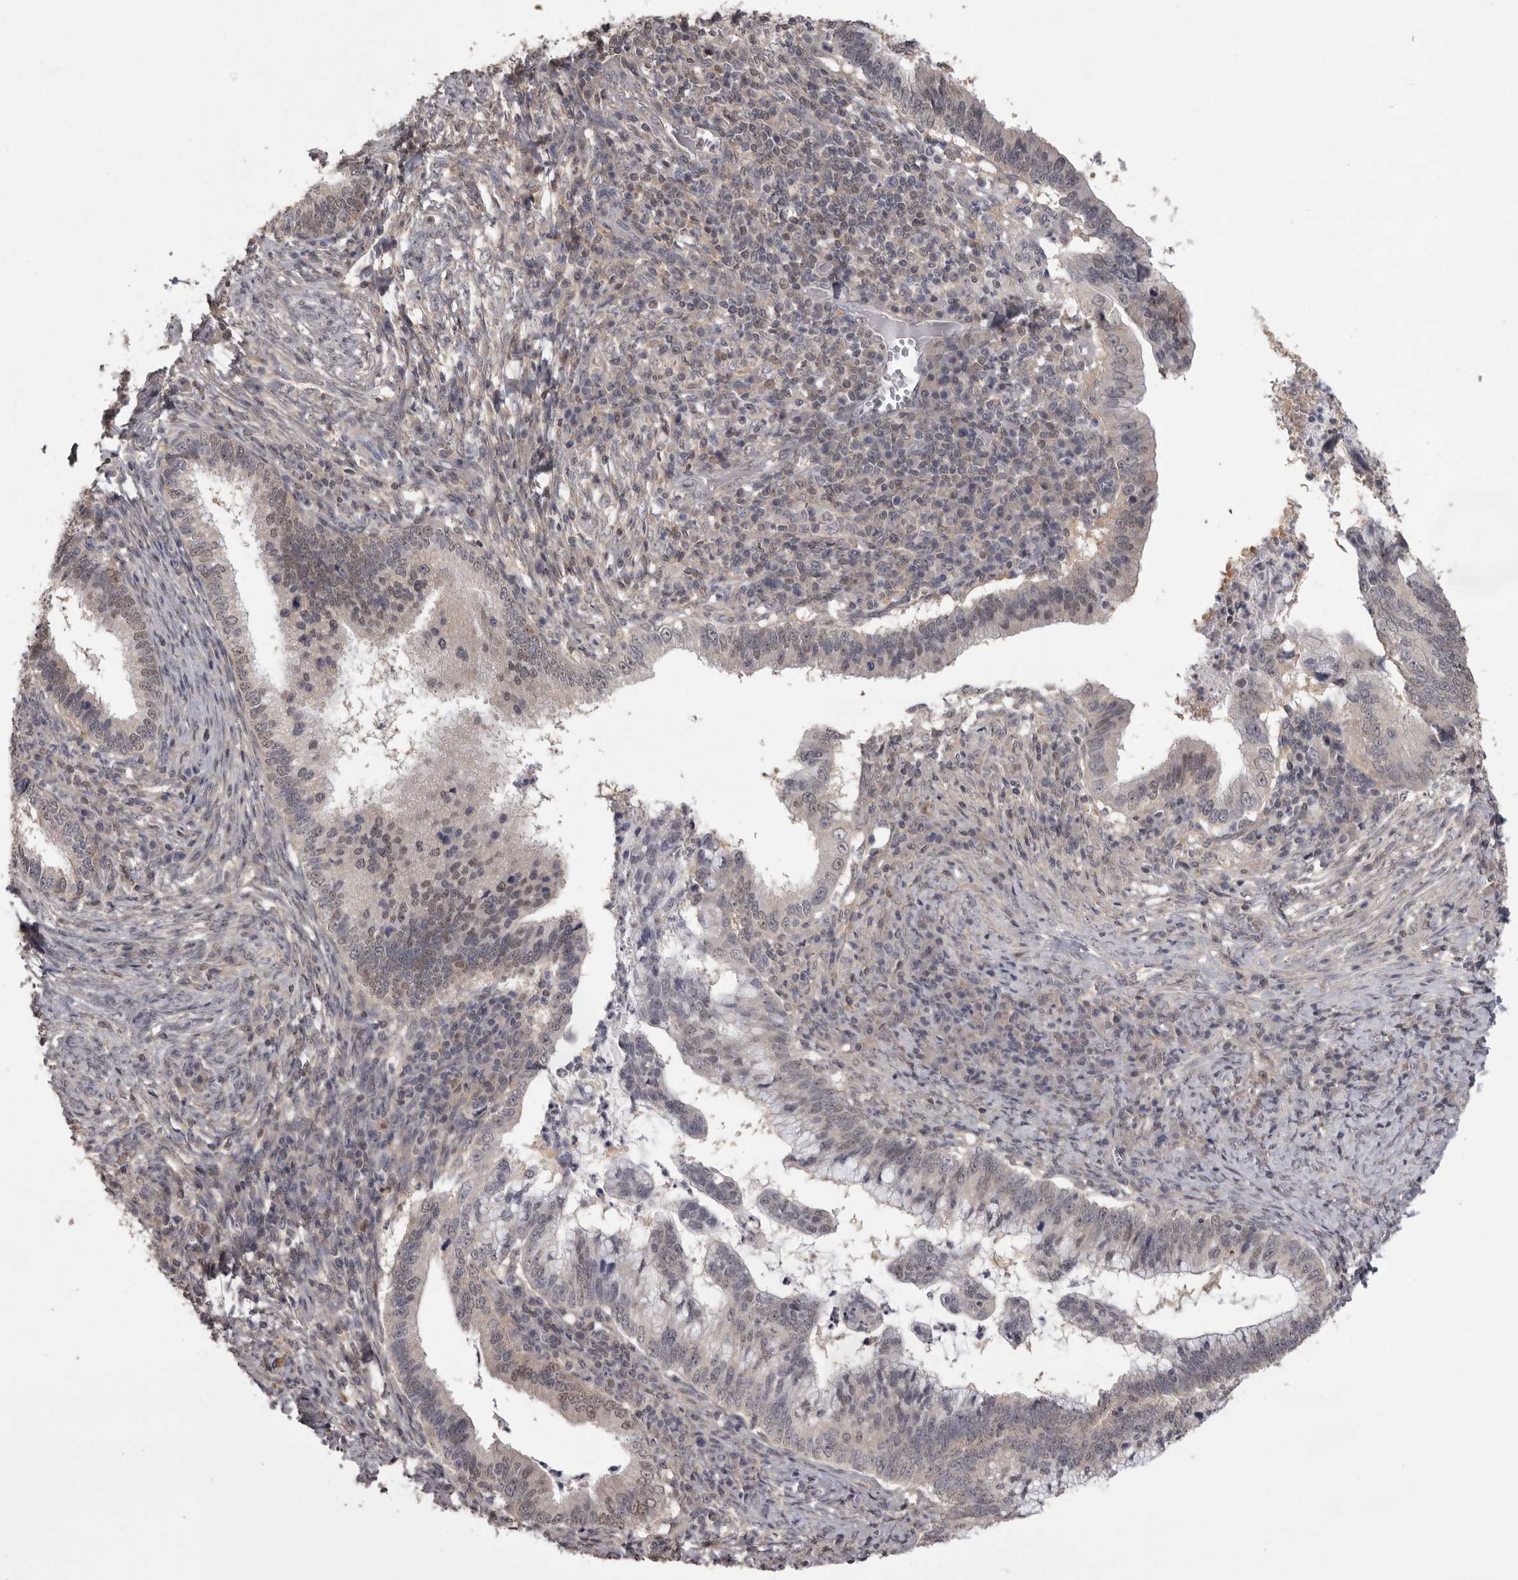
{"staining": {"intensity": "negative", "quantity": "none", "location": "none"}, "tissue": "cervical cancer", "cell_type": "Tumor cells", "image_type": "cancer", "snomed": [{"axis": "morphology", "description": "Adenocarcinoma, NOS"}, {"axis": "topography", "description": "Cervix"}], "caption": "DAB (3,3'-diaminobenzidine) immunohistochemical staining of adenocarcinoma (cervical) exhibits no significant positivity in tumor cells. Nuclei are stained in blue.", "gene": "MDH1", "patient": {"sex": "female", "age": 36}}